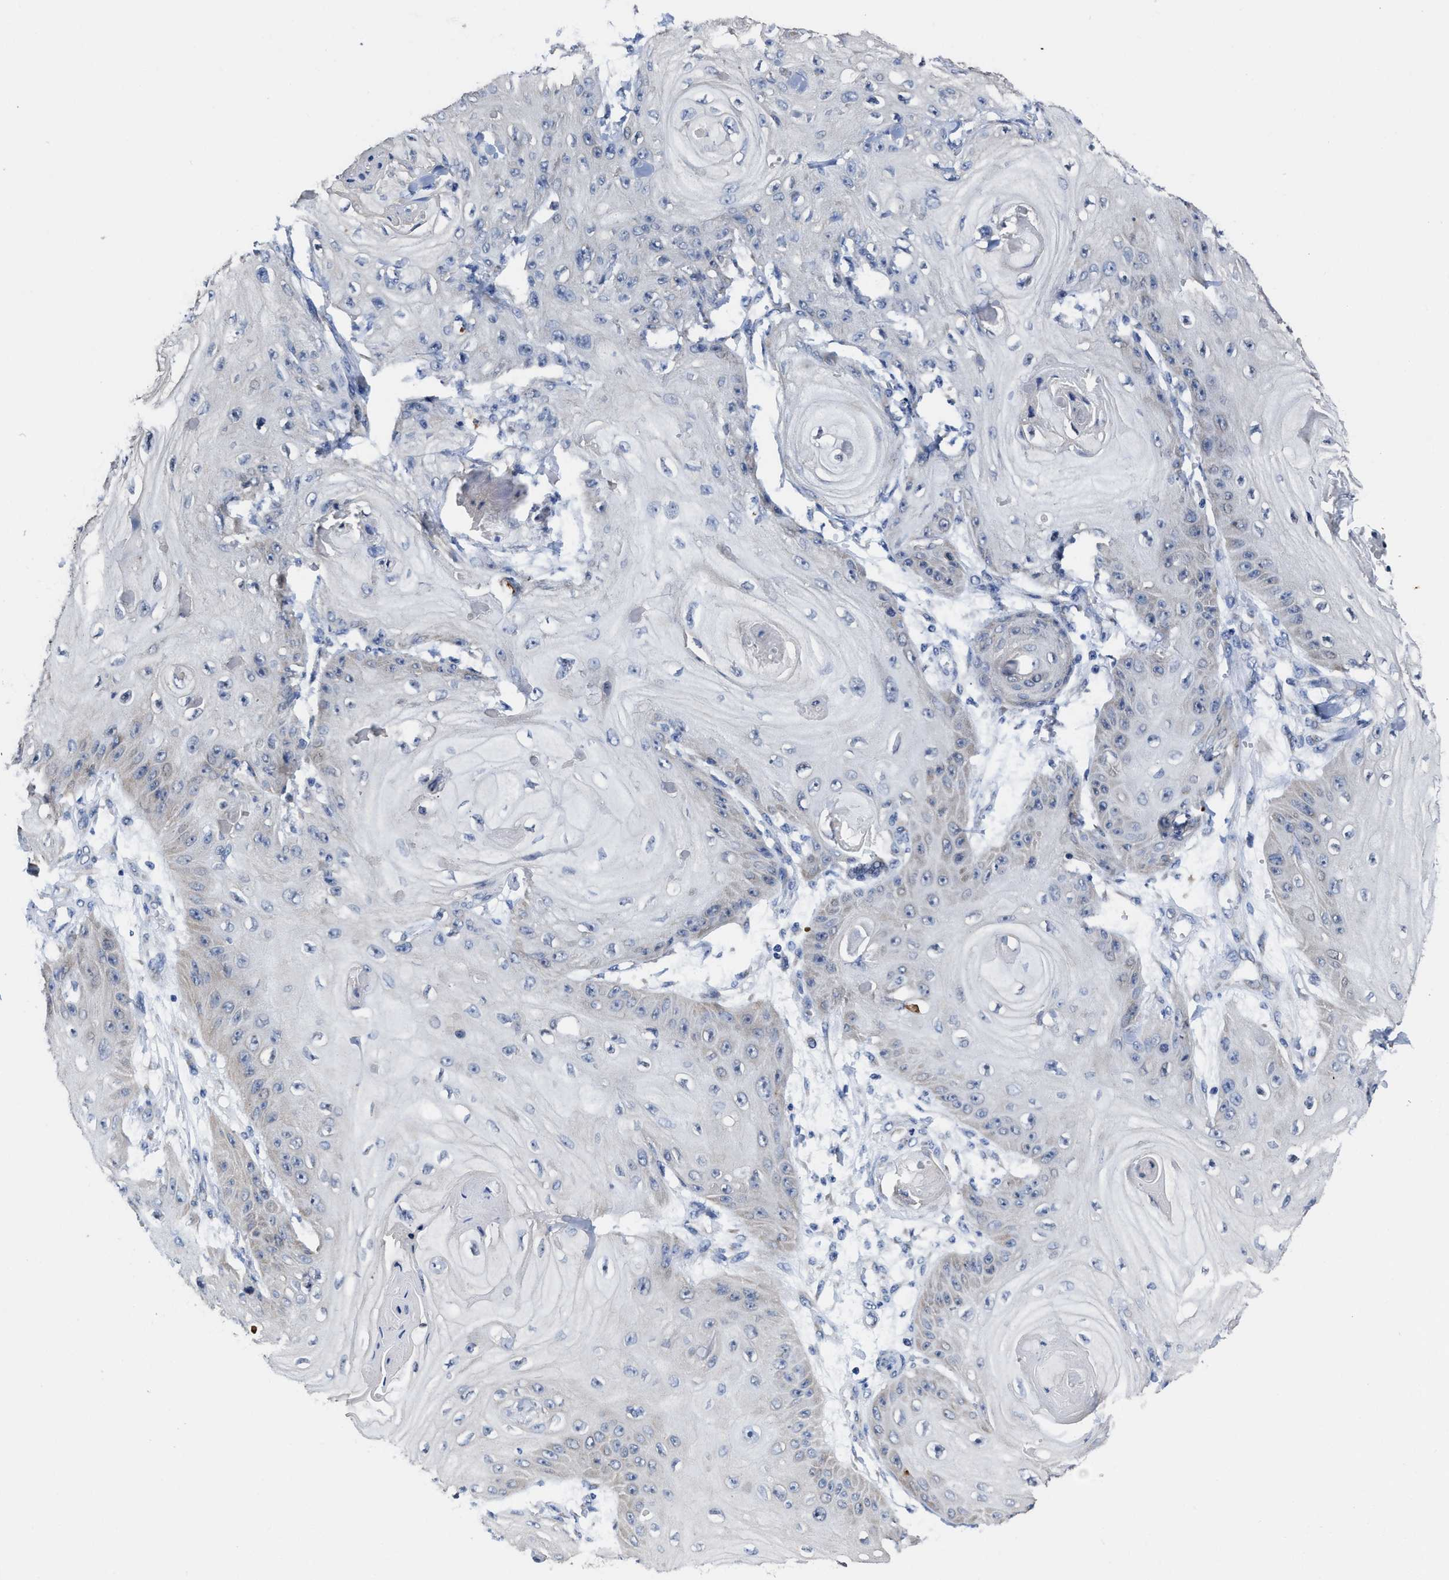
{"staining": {"intensity": "negative", "quantity": "none", "location": "none"}, "tissue": "skin cancer", "cell_type": "Tumor cells", "image_type": "cancer", "snomed": [{"axis": "morphology", "description": "Squamous cell carcinoma, NOS"}, {"axis": "topography", "description": "Skin"}], "caption": "High magnification brightfield microscopy of skin cancer stained with DAB (brown) and counterstained with hematoxylin (blue): tumor cells show no significant expression. (Brightfield microscopy of DAB immunohistochemistry at high magnification).", "gene": "HOOK1", "patient": {"sex": "male", "age": 74}}